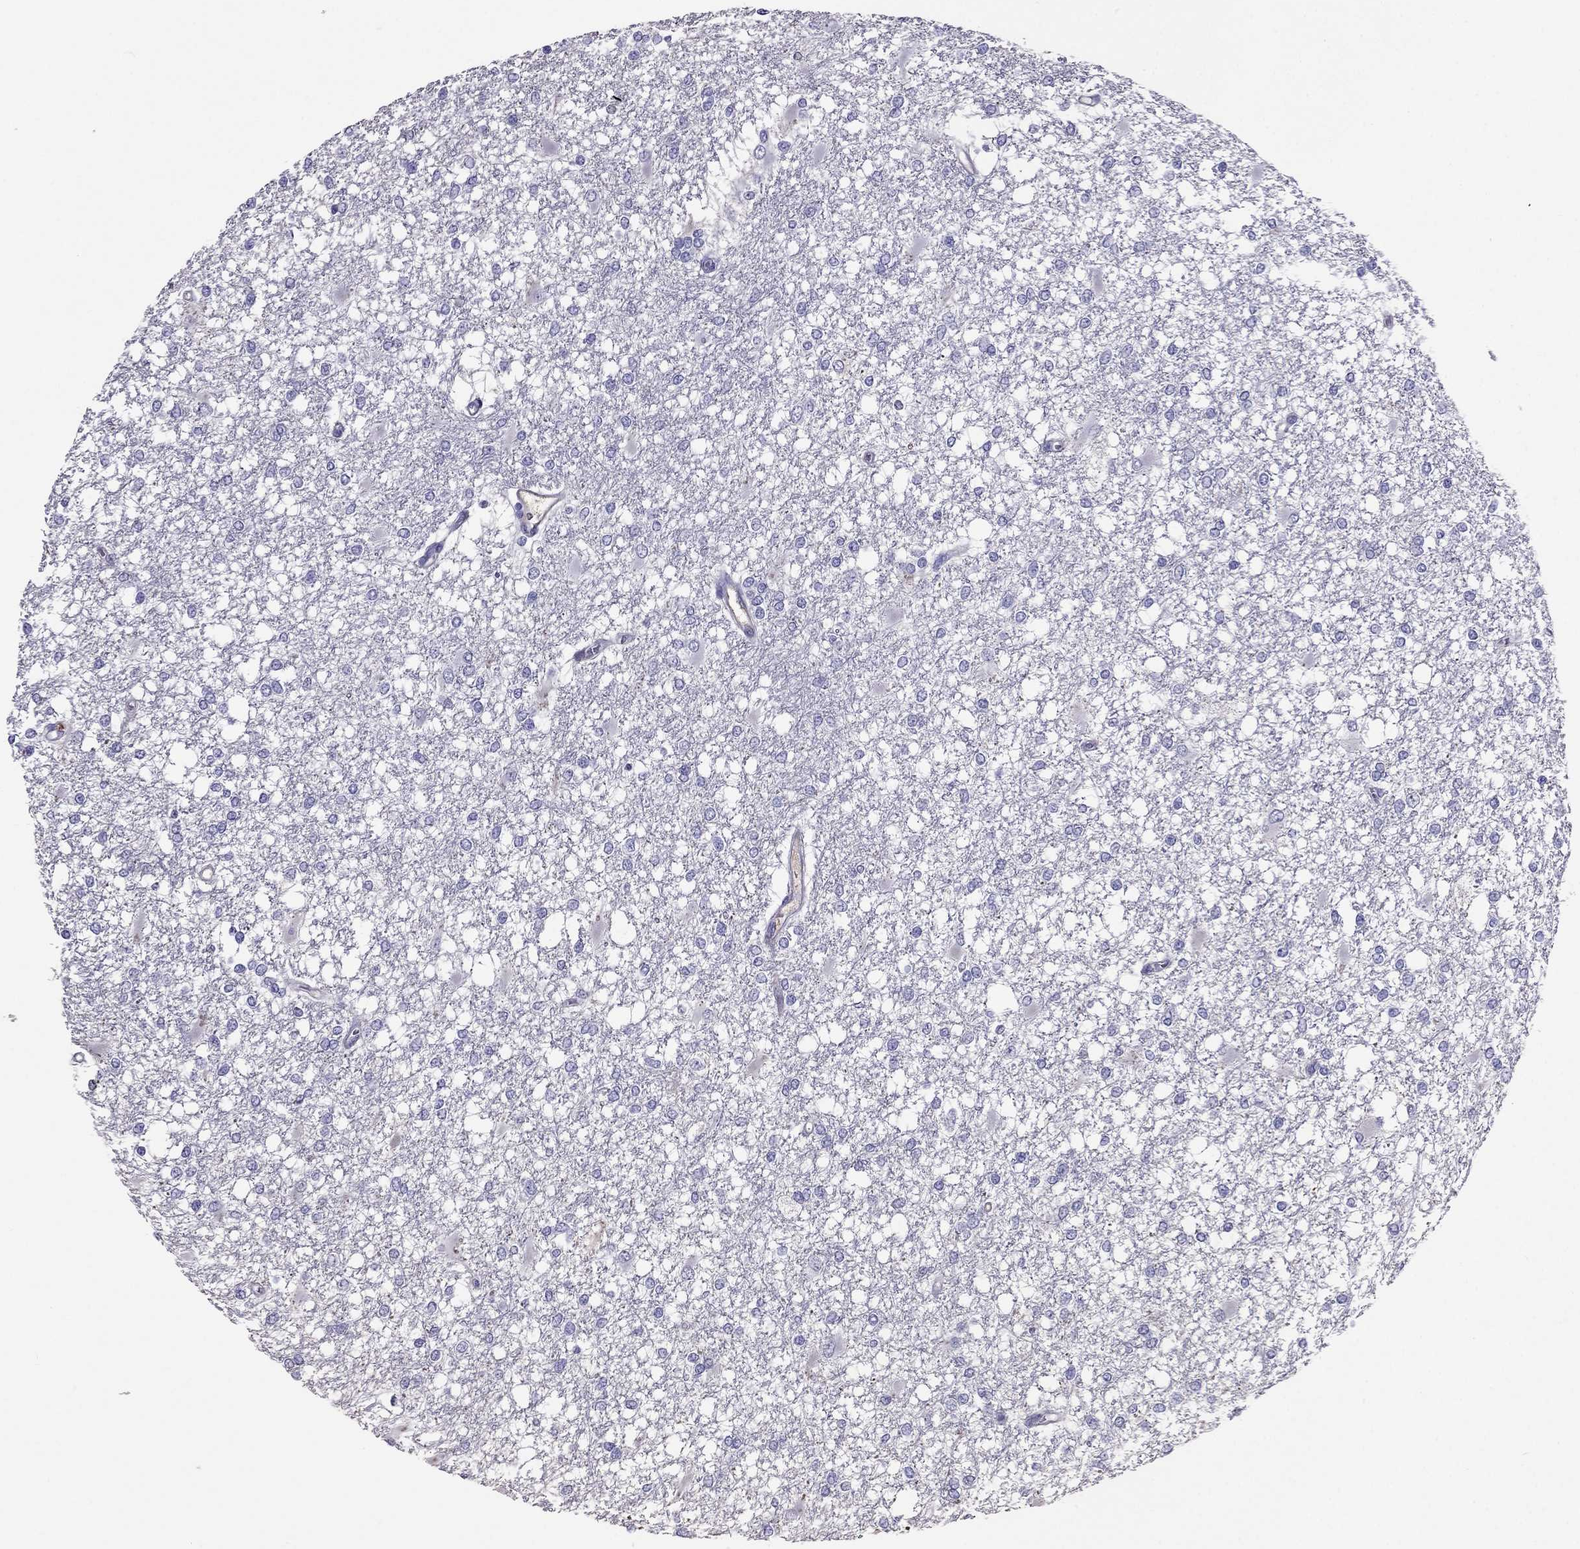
{"staining": {"intensity": "negative", "quantity": "none", "location": "none"}, "tissue": "glioma", "cell_type": "Tumor cells", "image_type": "cancer", "snomed": [{"axis": "morphology", "description": "Glioma, malignant, High grade"}, {"axis": "topography", "description": "Cerebral cortex"}], "caption": "This is an immunohistochemistry histopathology image of glioma. There is no staining in tumor cells.", "gene": "TBC1D21", "patient": {"sex": "male", "age": 79}}